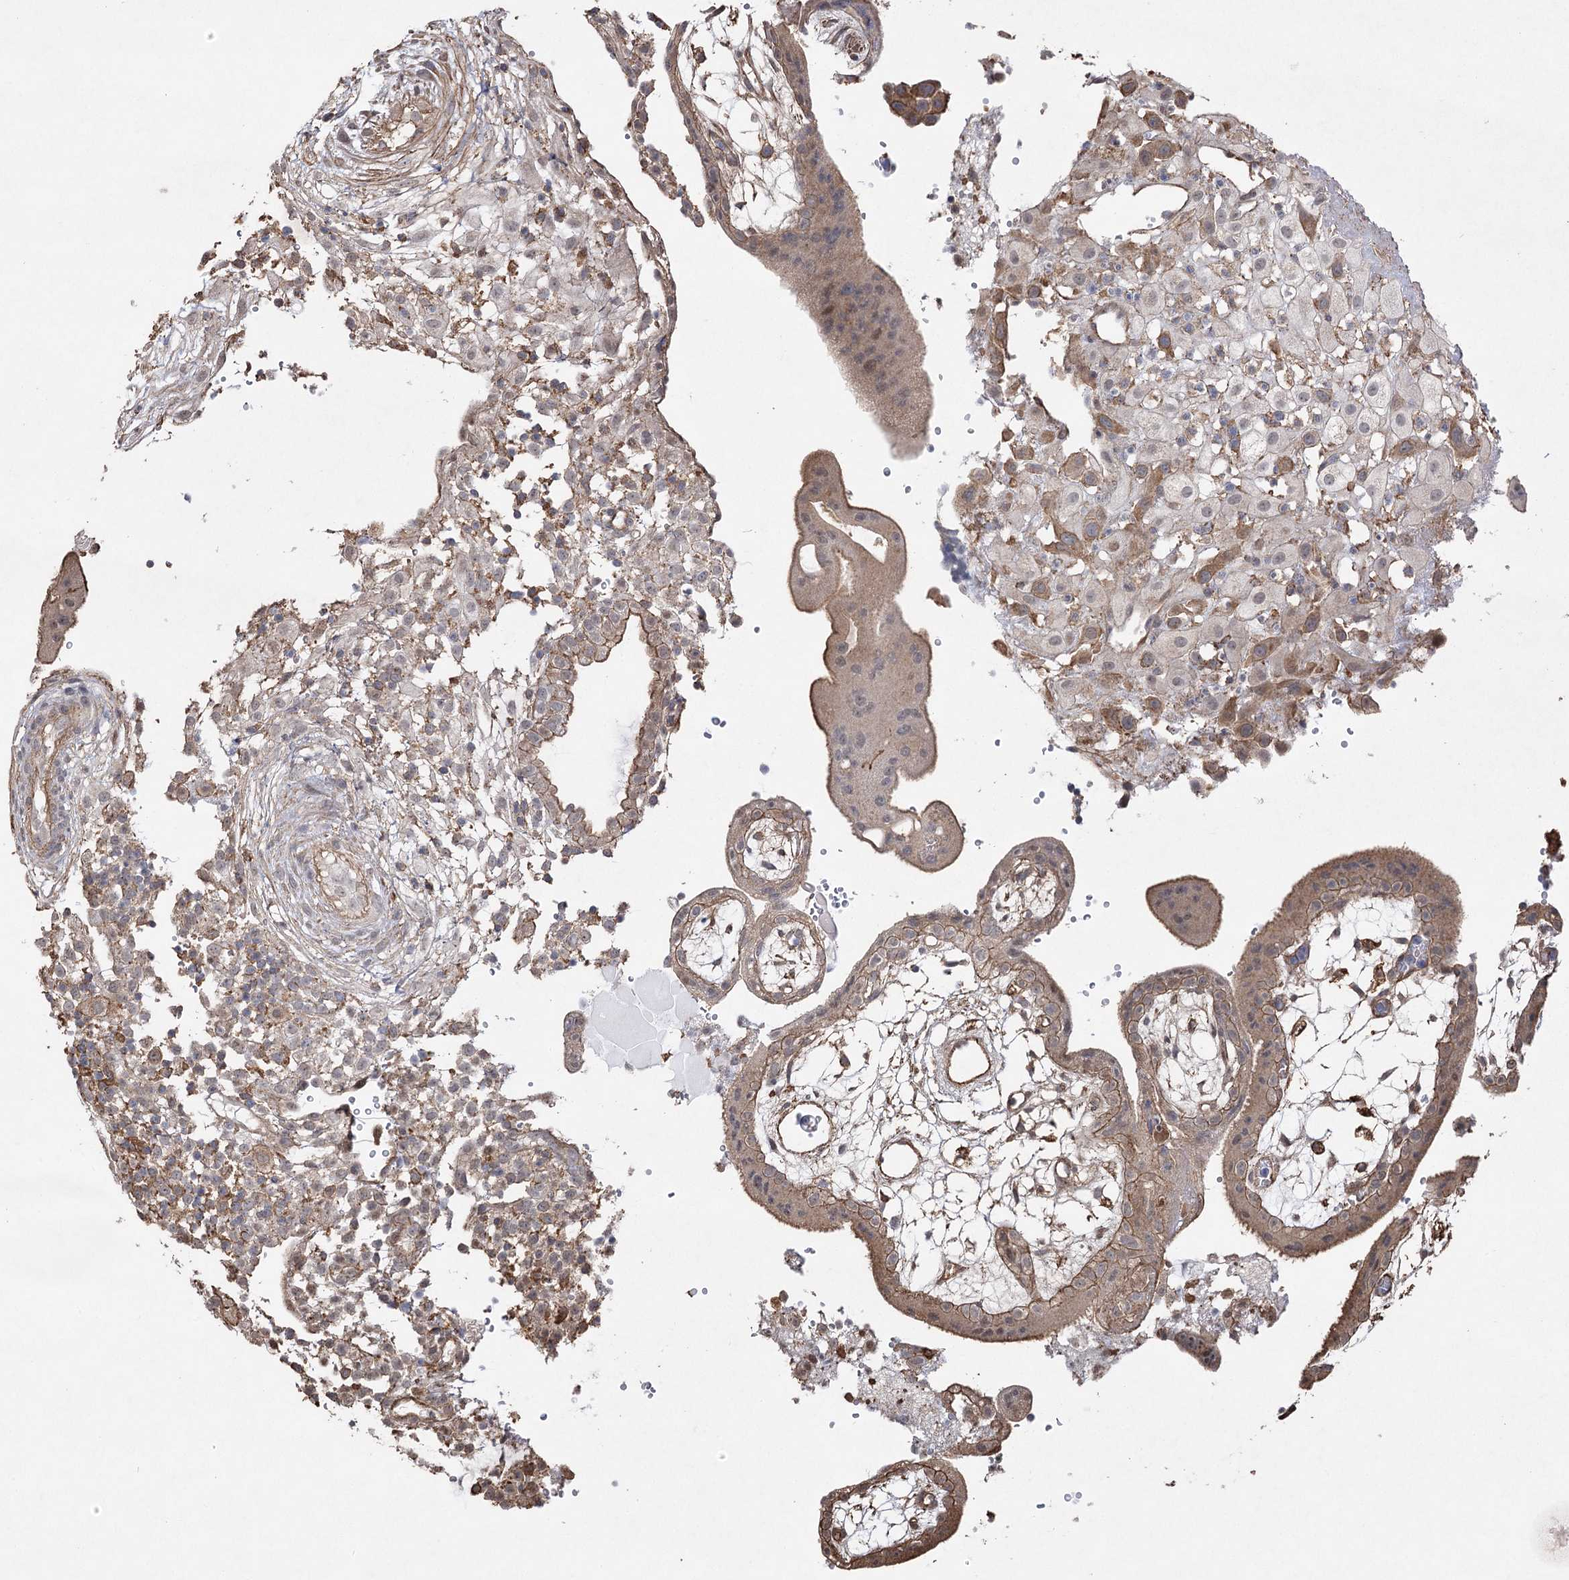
{"staining": {"intensity": "moderate", "quantity": ">75%", "location": "cytoplasmic/membranous"}, "tissue": "placenta", "cell_type": "Trophoblastic cells", "image_type": "normal", "snomed": [{"axis": "morphology", "description": "Normal tissue, NOS"}, {"axis": "topography", "description": "Placenta"}], "caption": "The micrograph demonstrates a brown stain indicating the presence of a protein in the cytoplasmic/membranous of trophoblastic cells in placenta. The staining is performed using DAB brown chromogen to label protein expression. The nuclei are counter-stained blue using hematoxylin.", "gene": "OBSL1", "patient": {"sex": "female", "age": 18}}